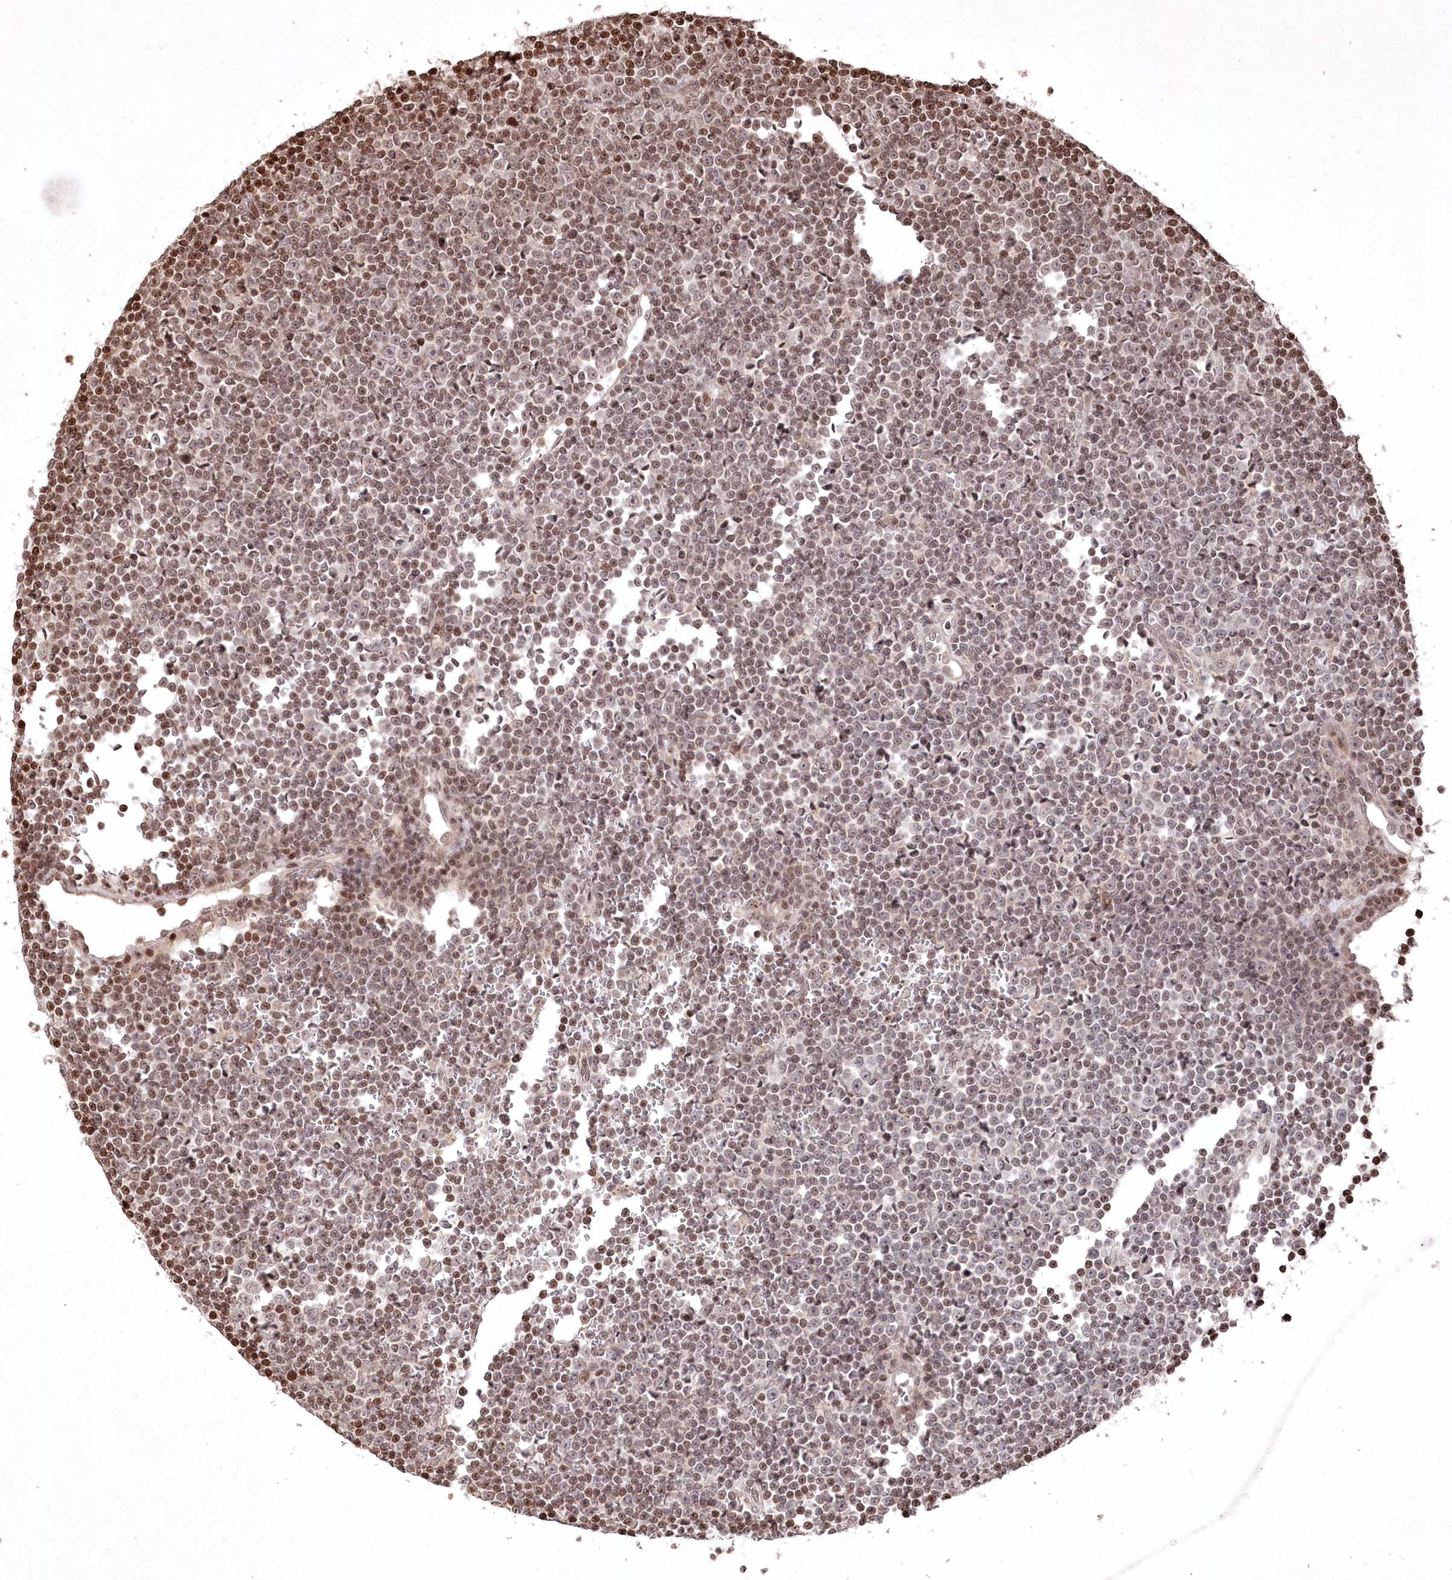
{"staining": {"intensity": "moderate", "quantity": ">75%", "location": "nuclear"}, "tissue": "lymphoma", "cell_type": "Tumor cells", "image_type": "cancer", "snomed": [{"axis": "morphology", "description": "Malignant lymphoma, non-Hodgkin's type, Low grade"}, {"axis": "topography", "description": "Lymph node"}], "caption": "A micrograph of lymphoma stained for a protein displays moderate nuclear brown staining in tumor cells.", "gene": "CCSER2", "patient": {"sex": "female", "age": 67}}